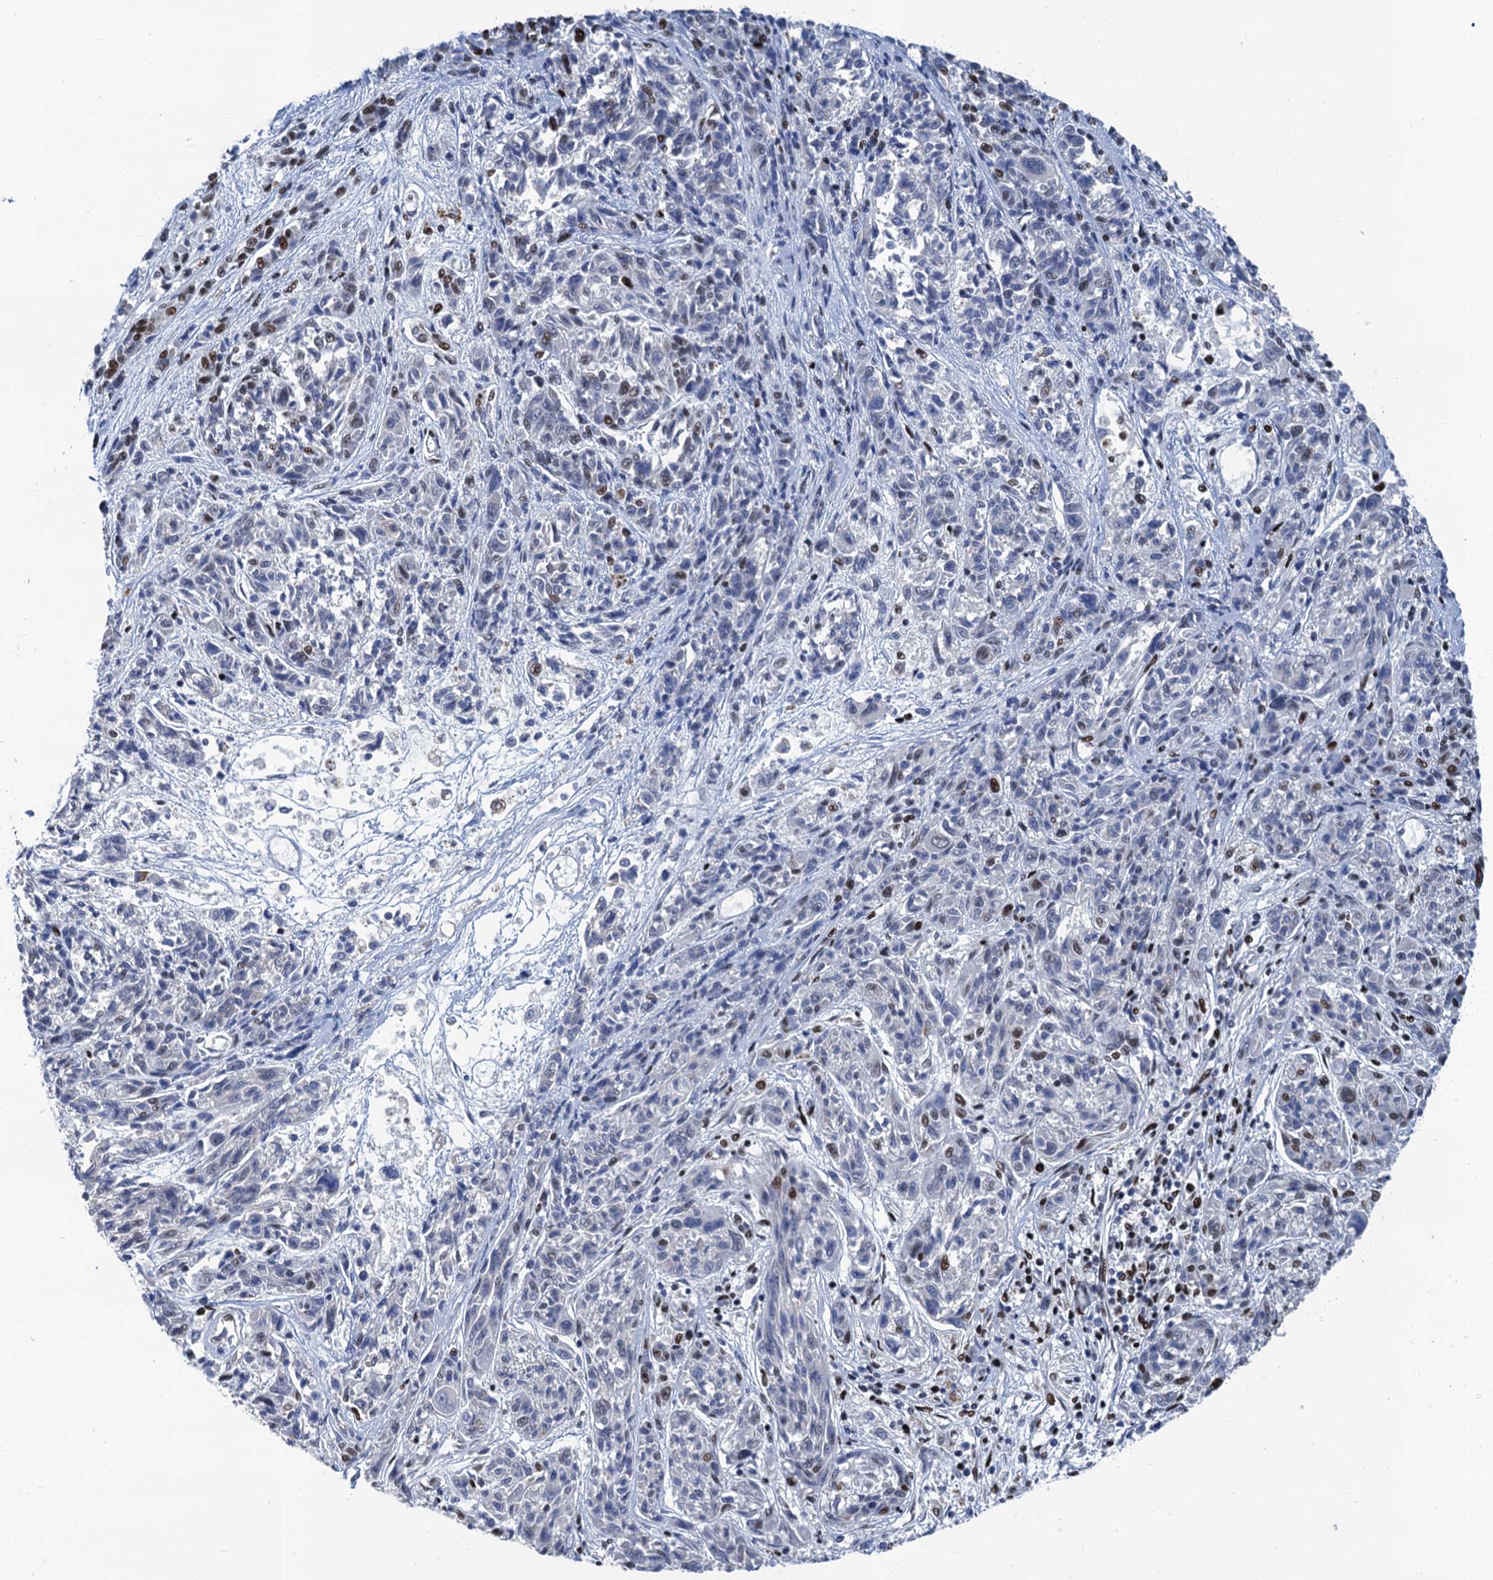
{"staining": {"intensity": "negative", "quantity": "none", "location": "none"}, "tissue": "melanoma", "cell_type": "Tumor cells", "image_type": "cancer", "snomed": [{"axis": "morphology", "description": "Malignant melanoma, NOS"}, {"axis": "topography", "description": "Skin"}], "caption": "Immunohistochemistry (IHC) micrograph of human melanoma stained for a protein (brown), which reveals no positivity in tumor cells.", "gene": "PPP4R1", "patient": {"sex": "male", "age": 53}}